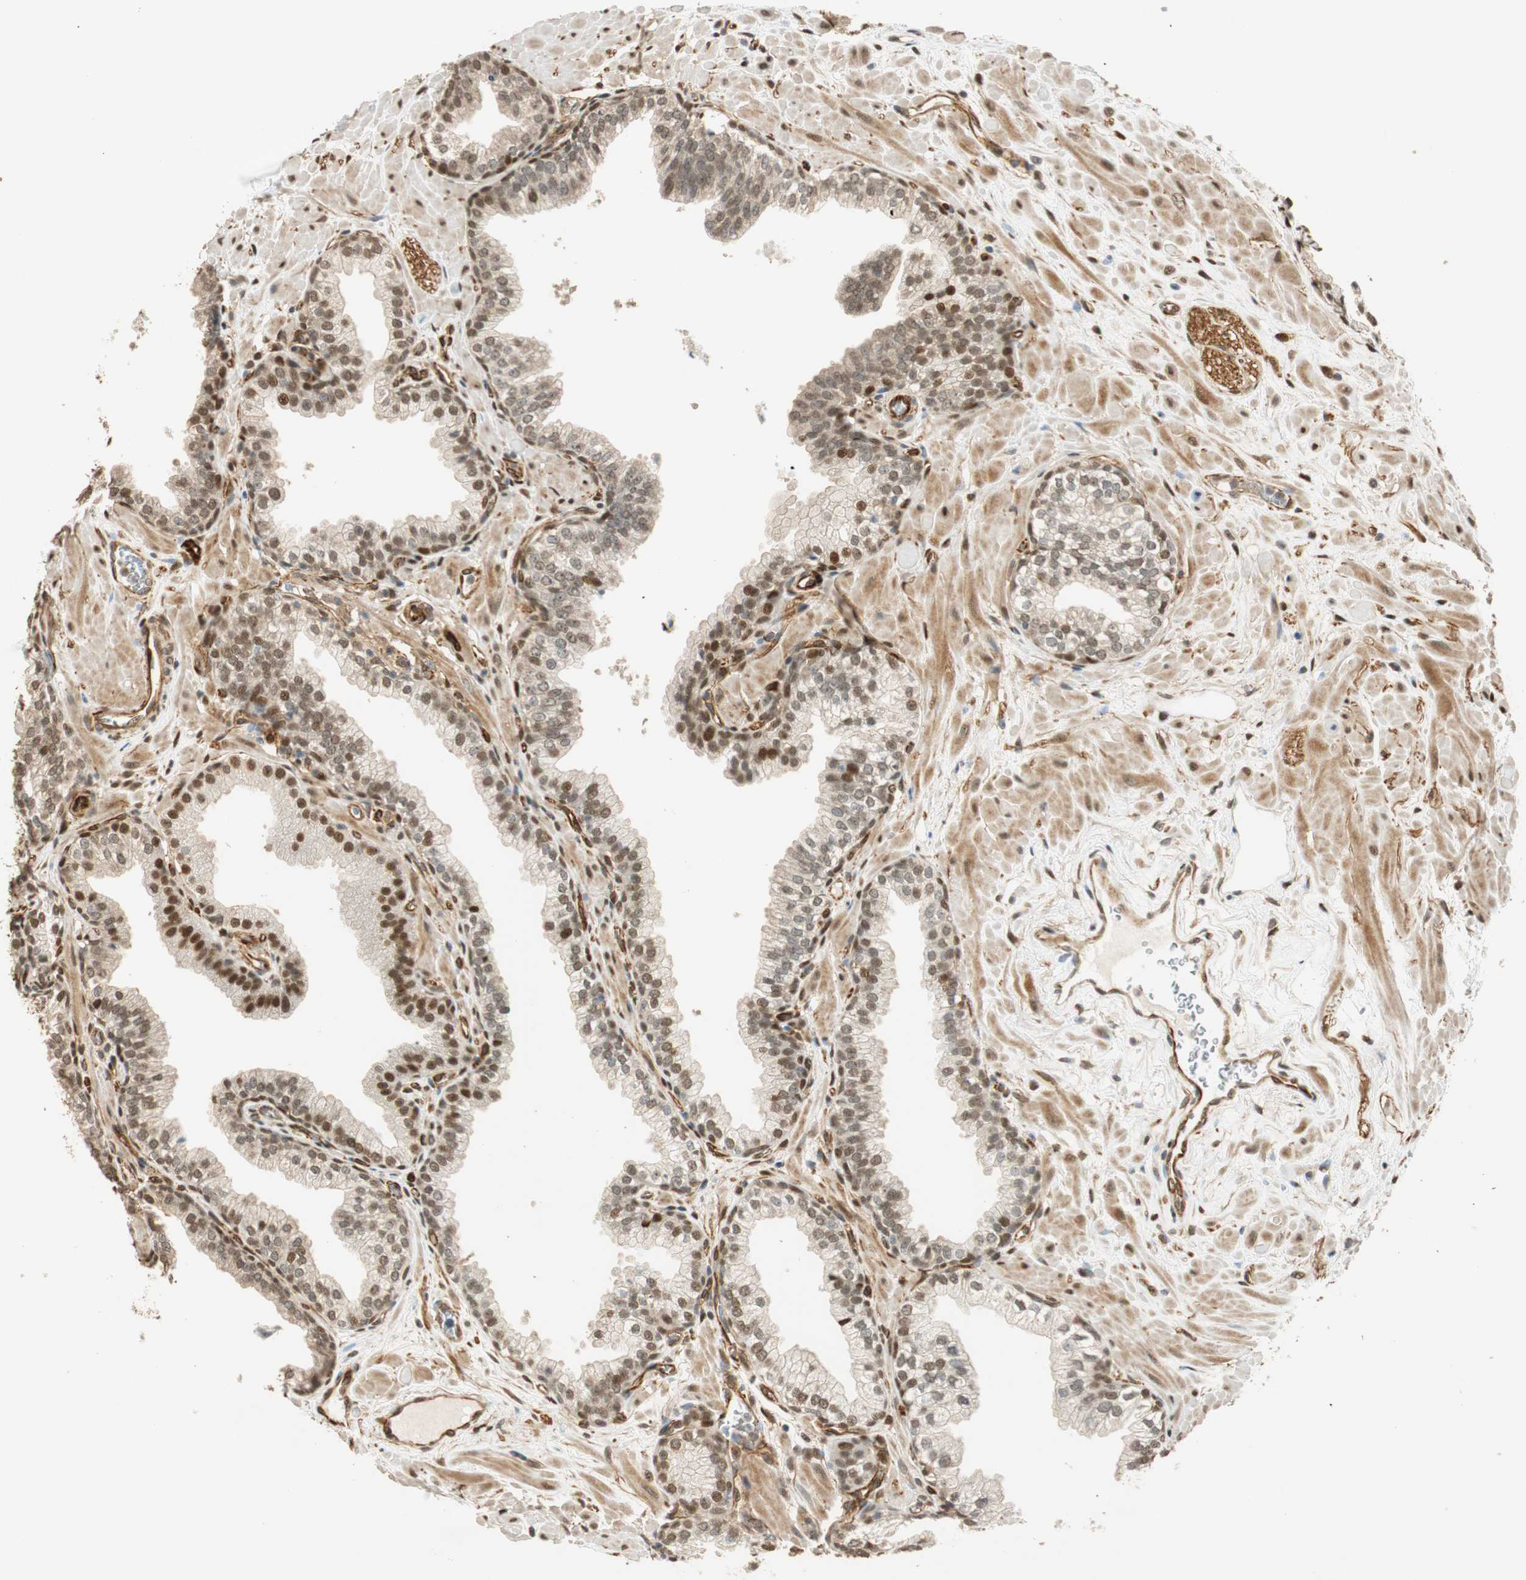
{"staining": {"intensity": "weak", "quantity": "25%-75%", "location": "nuclear"}, "tissue": "prostate", "cell_type": "Glandular cells", "image_type": "normal", "snomed": [{"axis": "morphology", "description": "Normal tissue, NOS"}, {"axis": "topography", "description": "Prostate"}], "caption": "Immunohistochemical staining of benign prostate displays 25%-75% levels of weak nuclear protein staining in approximately 25%-75% of glandular cells.", "gene": "NES", "patient": {"sex": "male", "age": 60}}